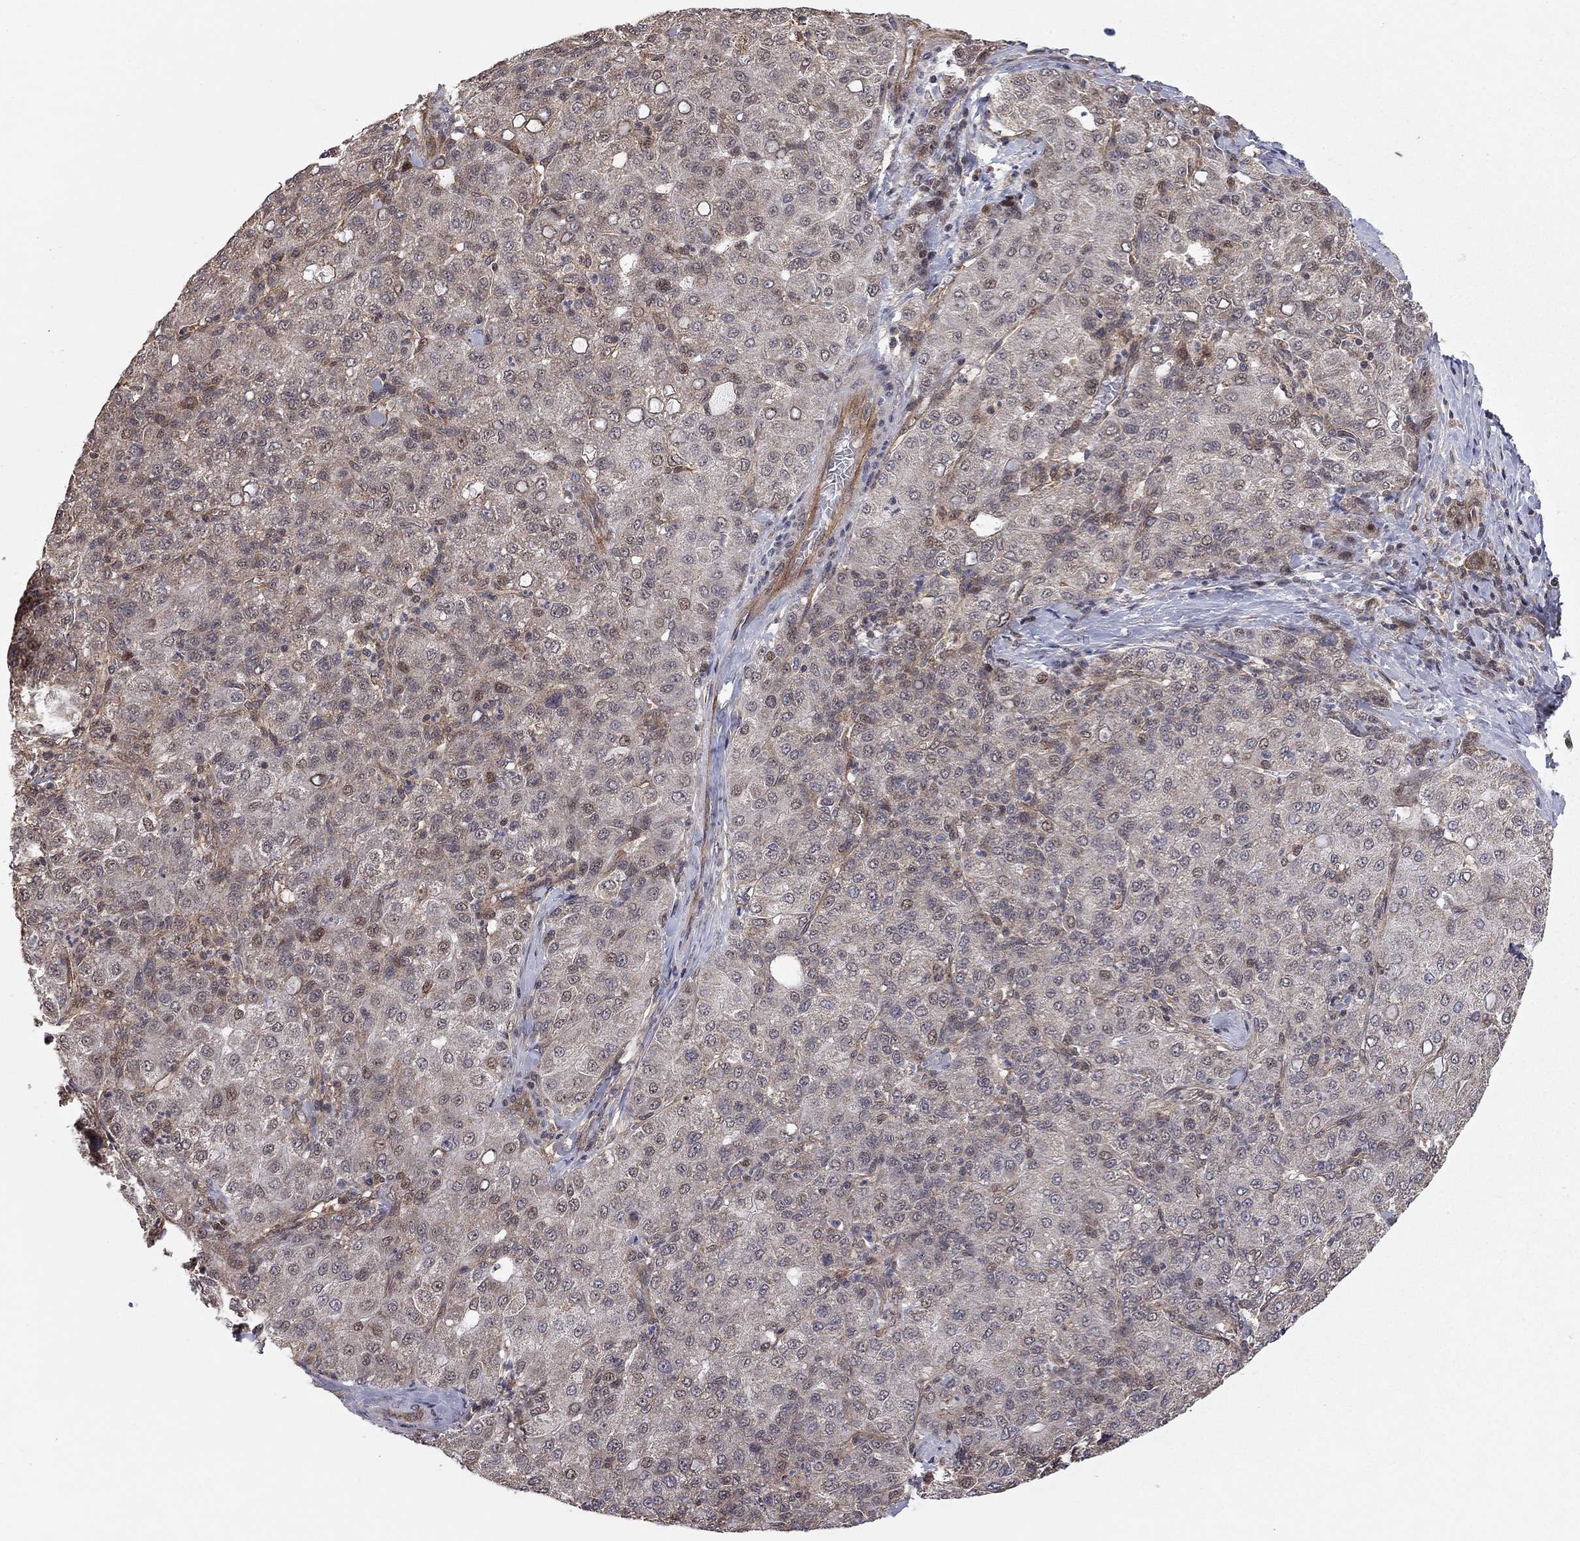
{"staining": {"intensity": "moderate", "quantity": "<25%", "location": "nuclear"}, "tissue": "liver cancer", "cell_type": "Tumor cells", "image_type": "cancer", "snomed": [{"axis": "morphology", "description": "Carcinoma, Hepatocellular, NOS"}, {"axis": "topography", "description": "Liver"}], "caption": "This photomicrograph displays immunohistochemistry (IHC) staining of hepatocellular carcinoma (liver), with low moderate nuclear expression in about <25% of tumor cells.", "gene": "TDP1", "patient": {"sex": "male", "age": 65}}